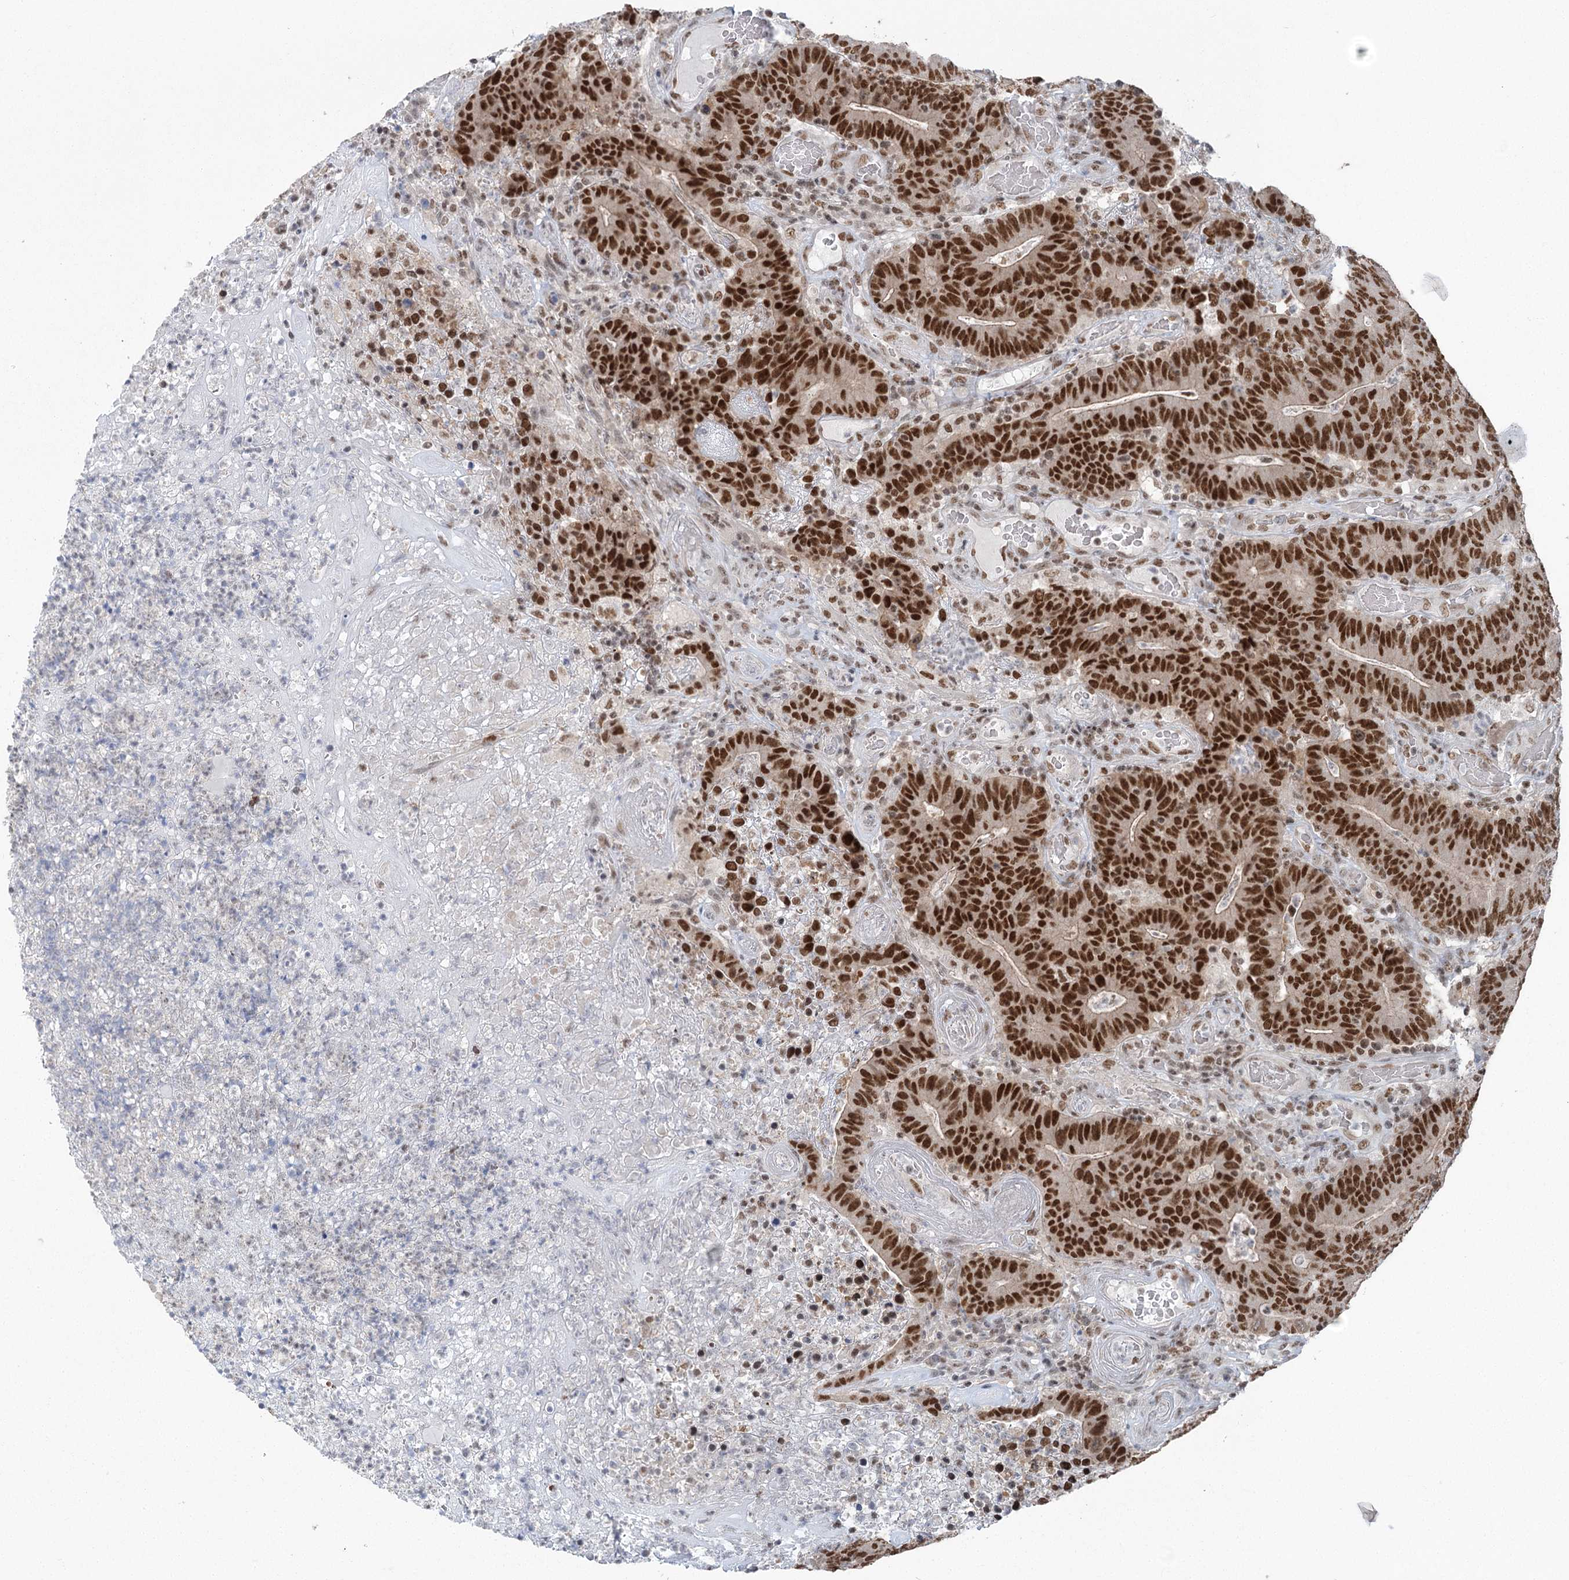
{"staining": {"intensity": "moderate", "quantity": ">75%", "location": "nuclear"}, "tissue": "colorectal cancer", "cell_type": "Tumor cells", "image_type": "cancer", "snomed": [{"axis": "morphology", "description": "Normal tissue, NOS"}, {"axis": "morphology", "description": "Adenocarcinoma, NOS"}, {"axis": "topography", "description": "Colon"}], "caption": "Immunohistochemical staining of adenocarcinoma (colorectal) shows moderate nuclear protein positivity in about >75% of tumor cells.", "gene": "PDS5A", "patient": {"sex": "female", "age": 75}}